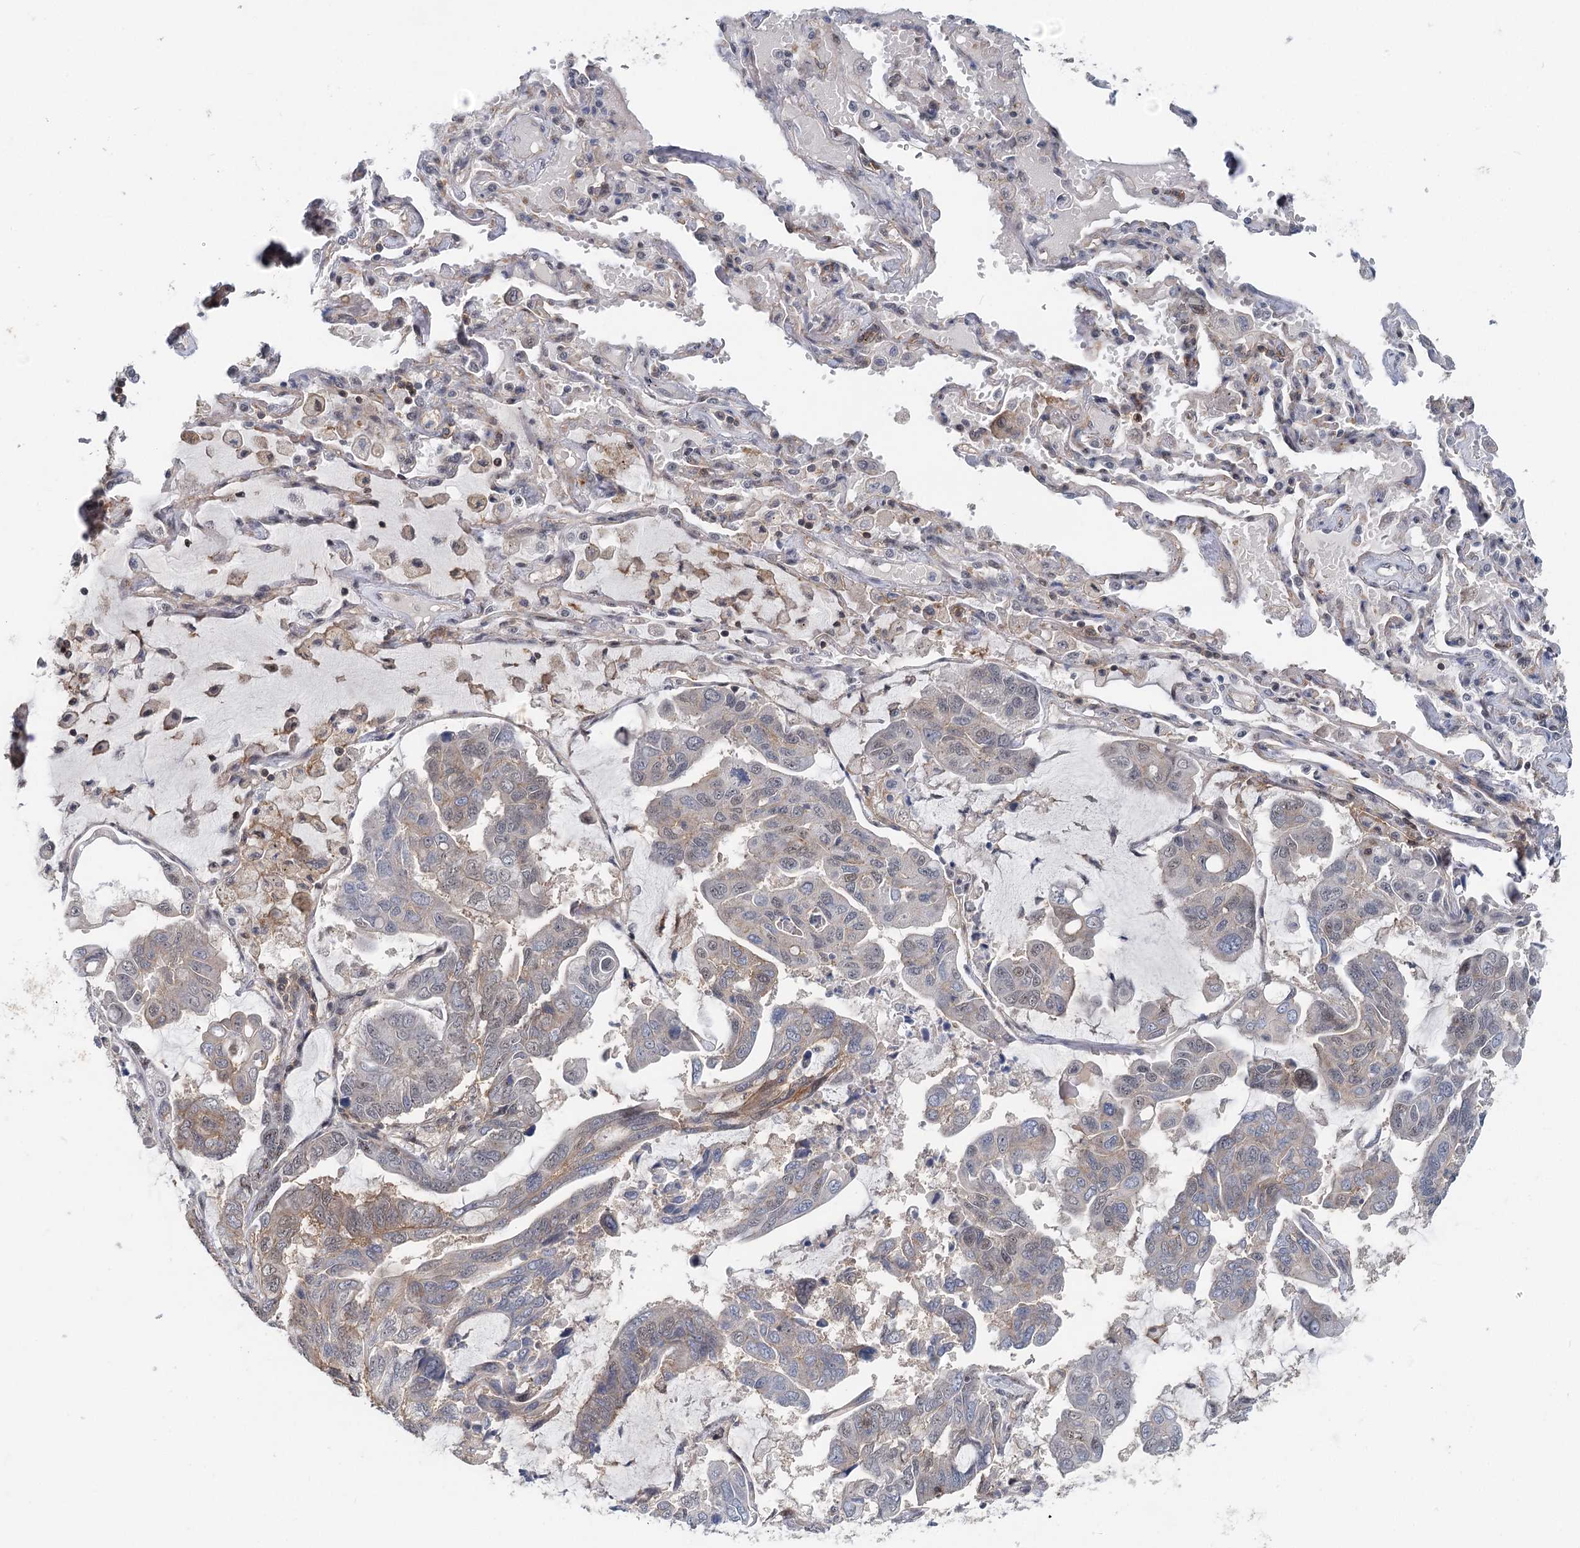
{"staining": {"intensity": "weak", "quantity": "<25%", "location": "cytoplasmic/membranous,nuclear"}, "tissue": "lung cancer", "cell_type": "Tumor cells", "image_type": "cancer", "snomed": [{"axis": "morphology", "description": "Adenocarcinoma, NOS"}, {"axis": "topography", "description": "Lung"}], "caption": "IHC micrograph of neoplastic tissue: human lung cancer stained with DAB reveals no significant protein positivity in tumor cells.", "gene": "CDC42SE2", "patient": {"sex": "male", "age": 64}}